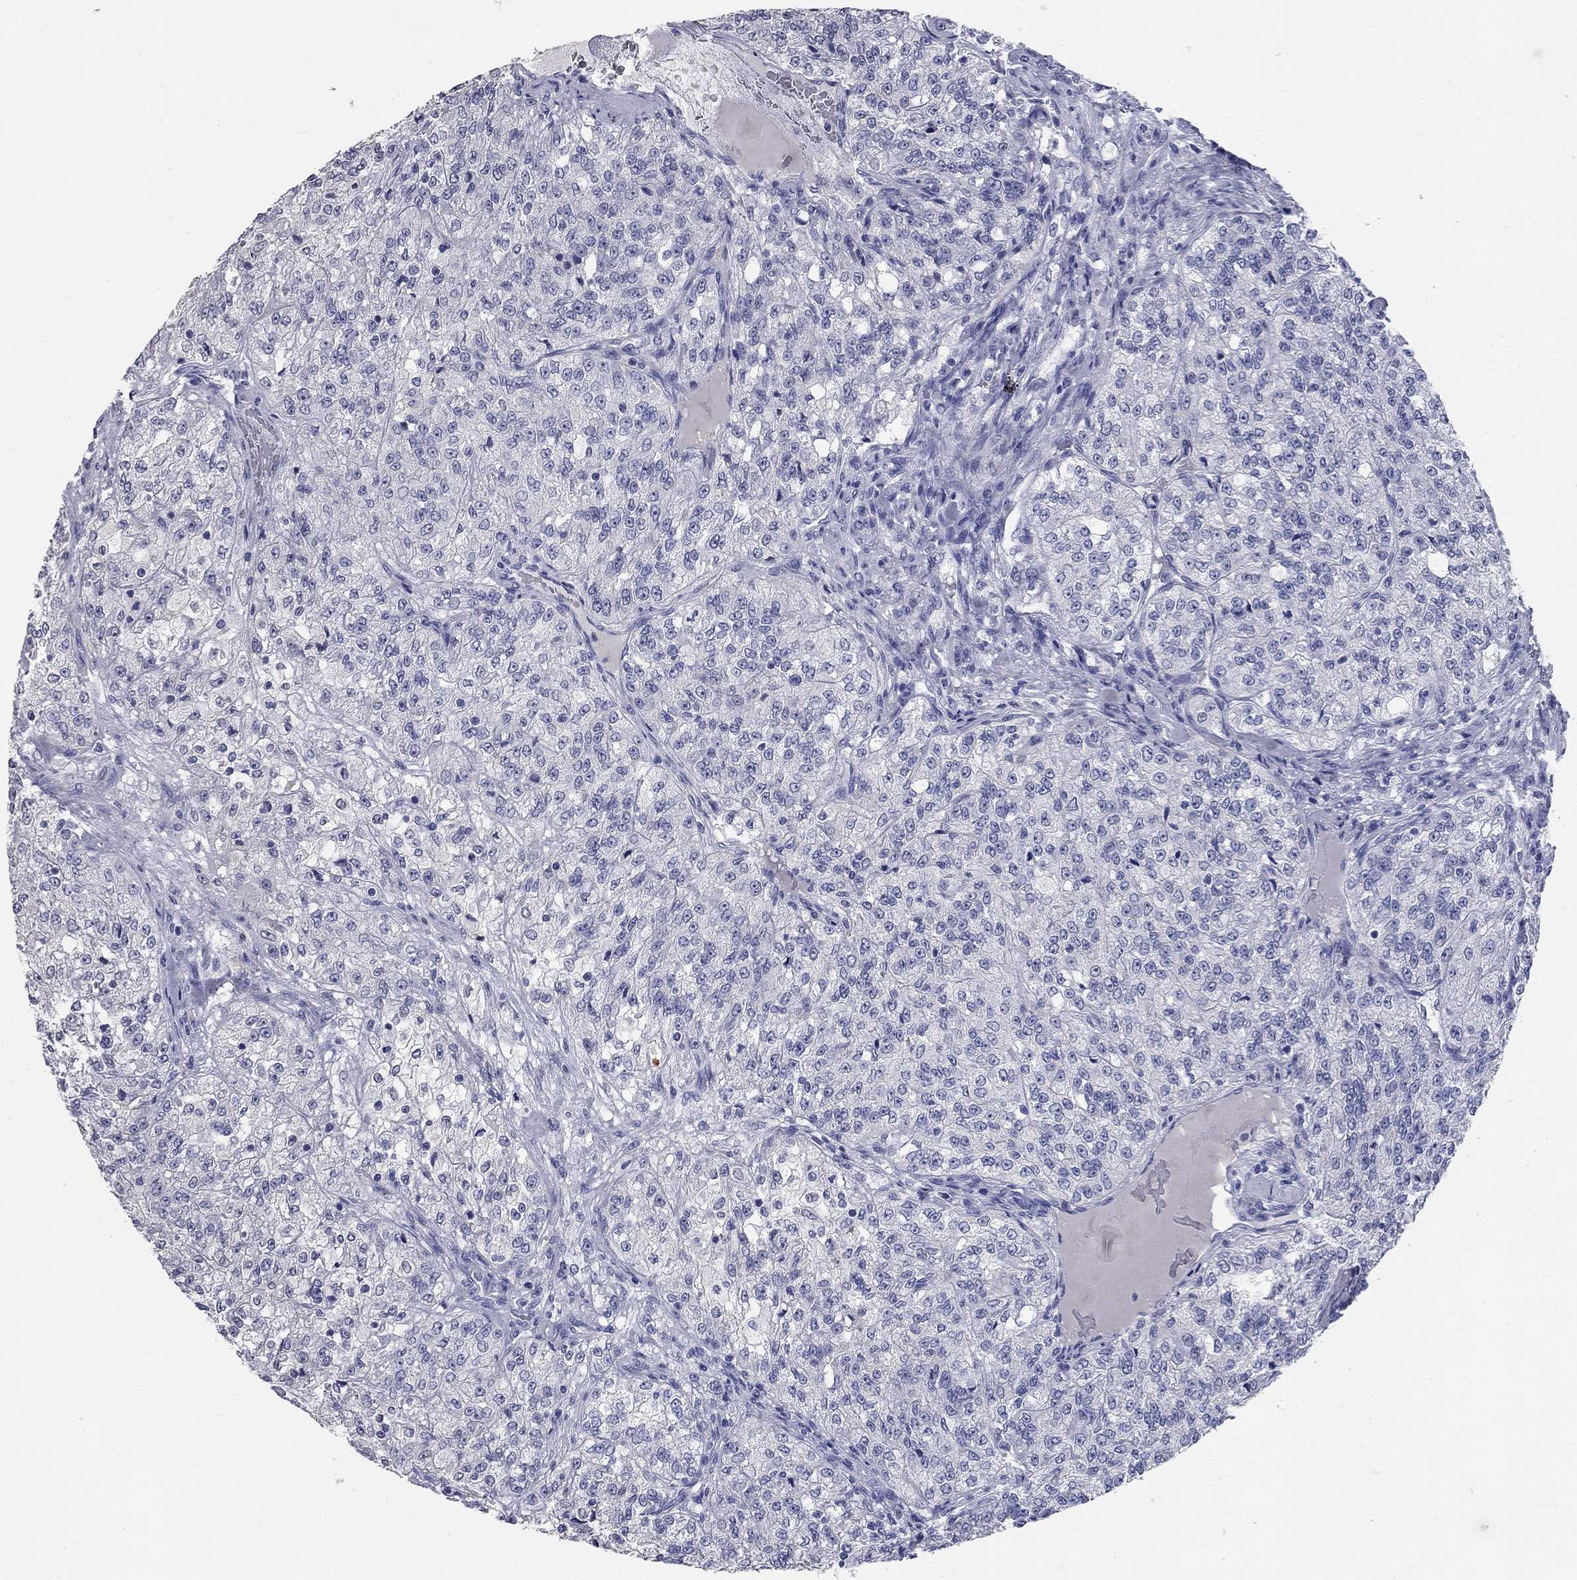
{"staining": {"intensity": "negative", "quantity": "none", "location": "none"}, "tissue": "renal cancer", "cell_type": "Tumor cells", "image_type": "cancer", "snomed": [{"axis": "morphology", "description": "Adenocarcinoma, NOS"}, {"axis": "topography", "description": "Kidney"}], "caption": "DAB (3,3'-diaminobenzidine) immunohistochemical staining of adenocarcinoma (renal) reveals no significant positivity in tumor cells. The staining was performed using DAB to visualize the protein expression in brown, while the nuclei were stained in blue with hematoxylin (Magnification: 20x).", "gene": "SYT12", "patient": {"sex": "female", "age": 63}}